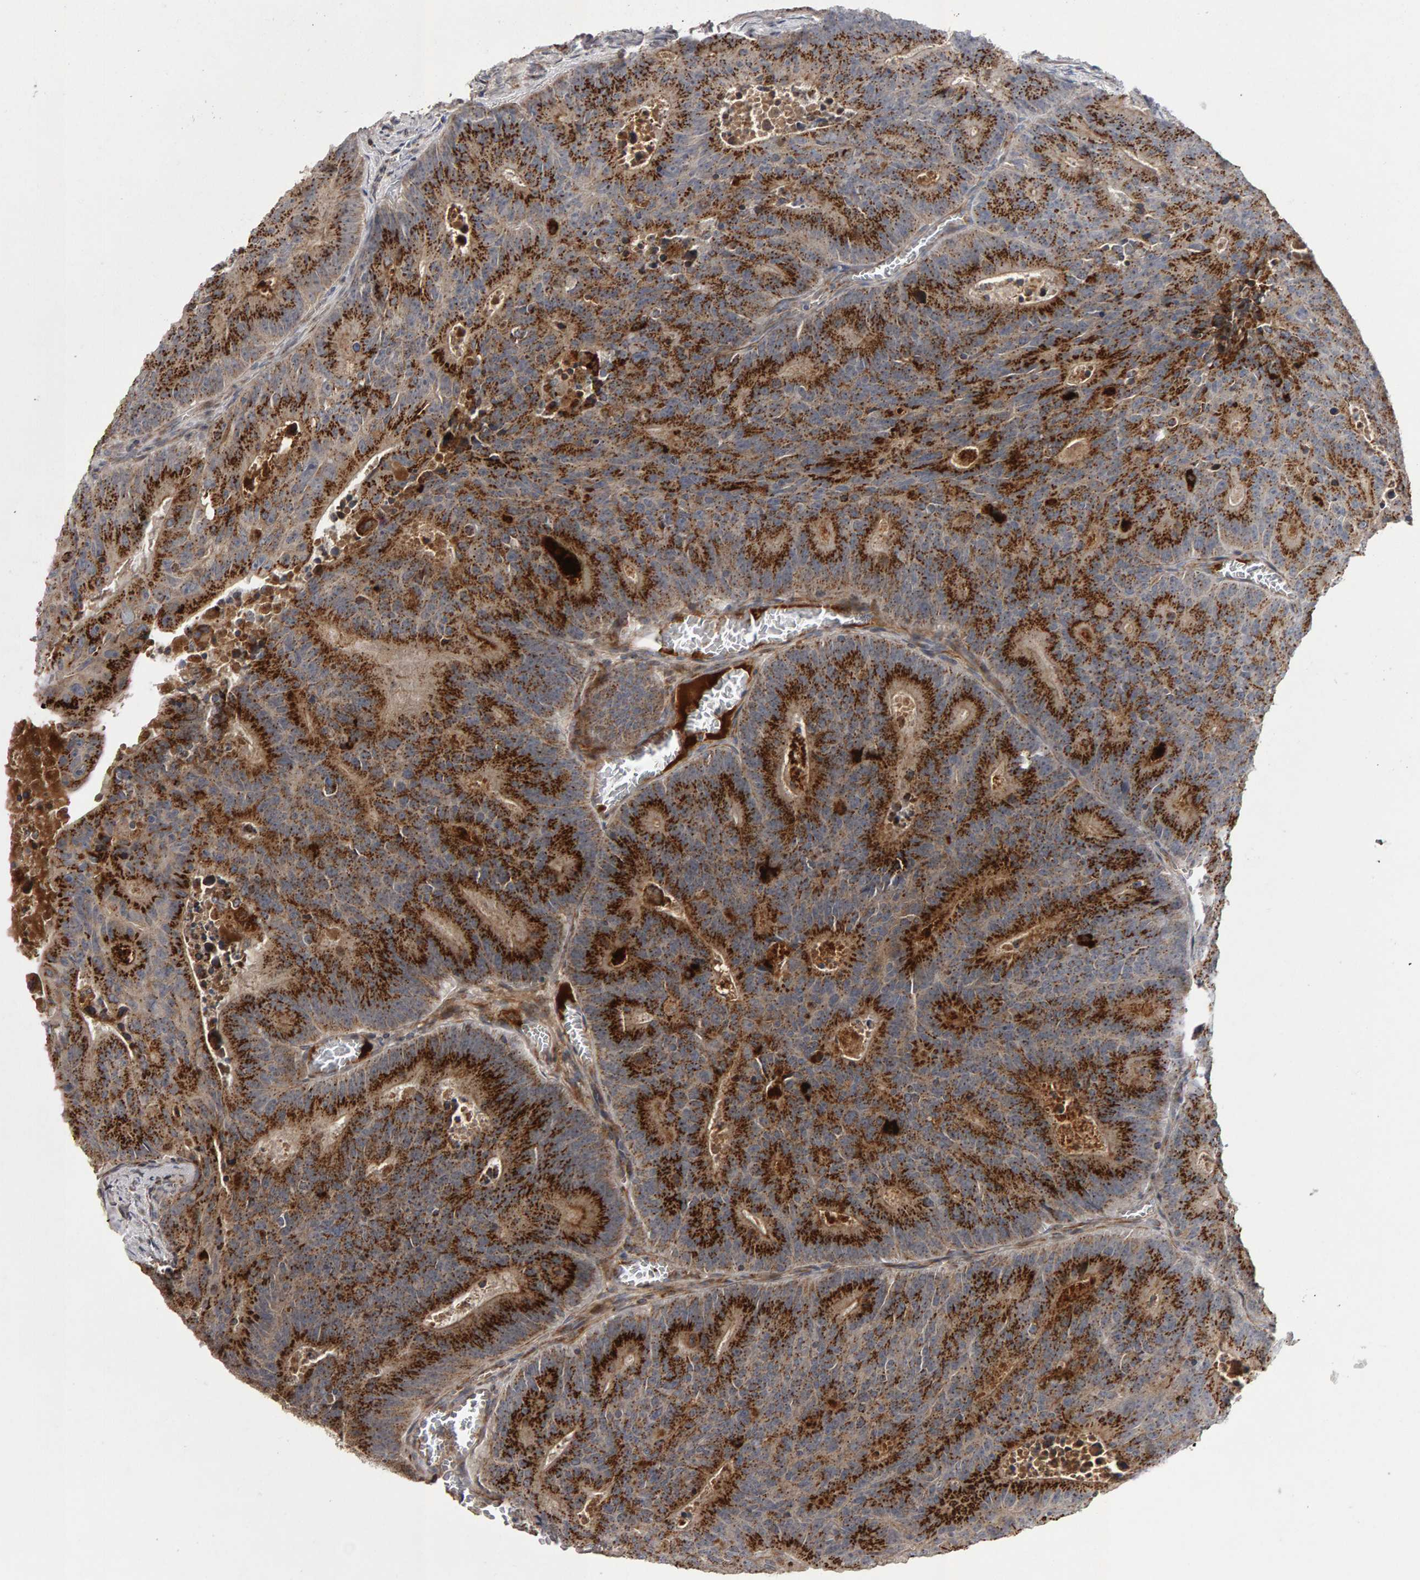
{"staining": {"intensity": "strong", "quantity": ">75%", "location": "cytoplasmic/membranous"}, "tissue": "colorectal cancer", "cell_type": "Tumor cells", "image_type": "cancer", "snomed": [{"axis": "morphology", "description": "Adenocarcinoma, NOS"}, {"axis": "topography", "description": "Colon"}], "caption": "Tumor cells reveal high levels of strong cytoplasmic/membranous staining in about >75% of cells in human adenocarcinoma (colorectal). The protein of interest is stained brown, and the nuclei are stained in blue (DAB IHC with brightfield microscopy, high magnification).", "gene": "CANT1", "patient": {"sex": "male", "age": 87}}